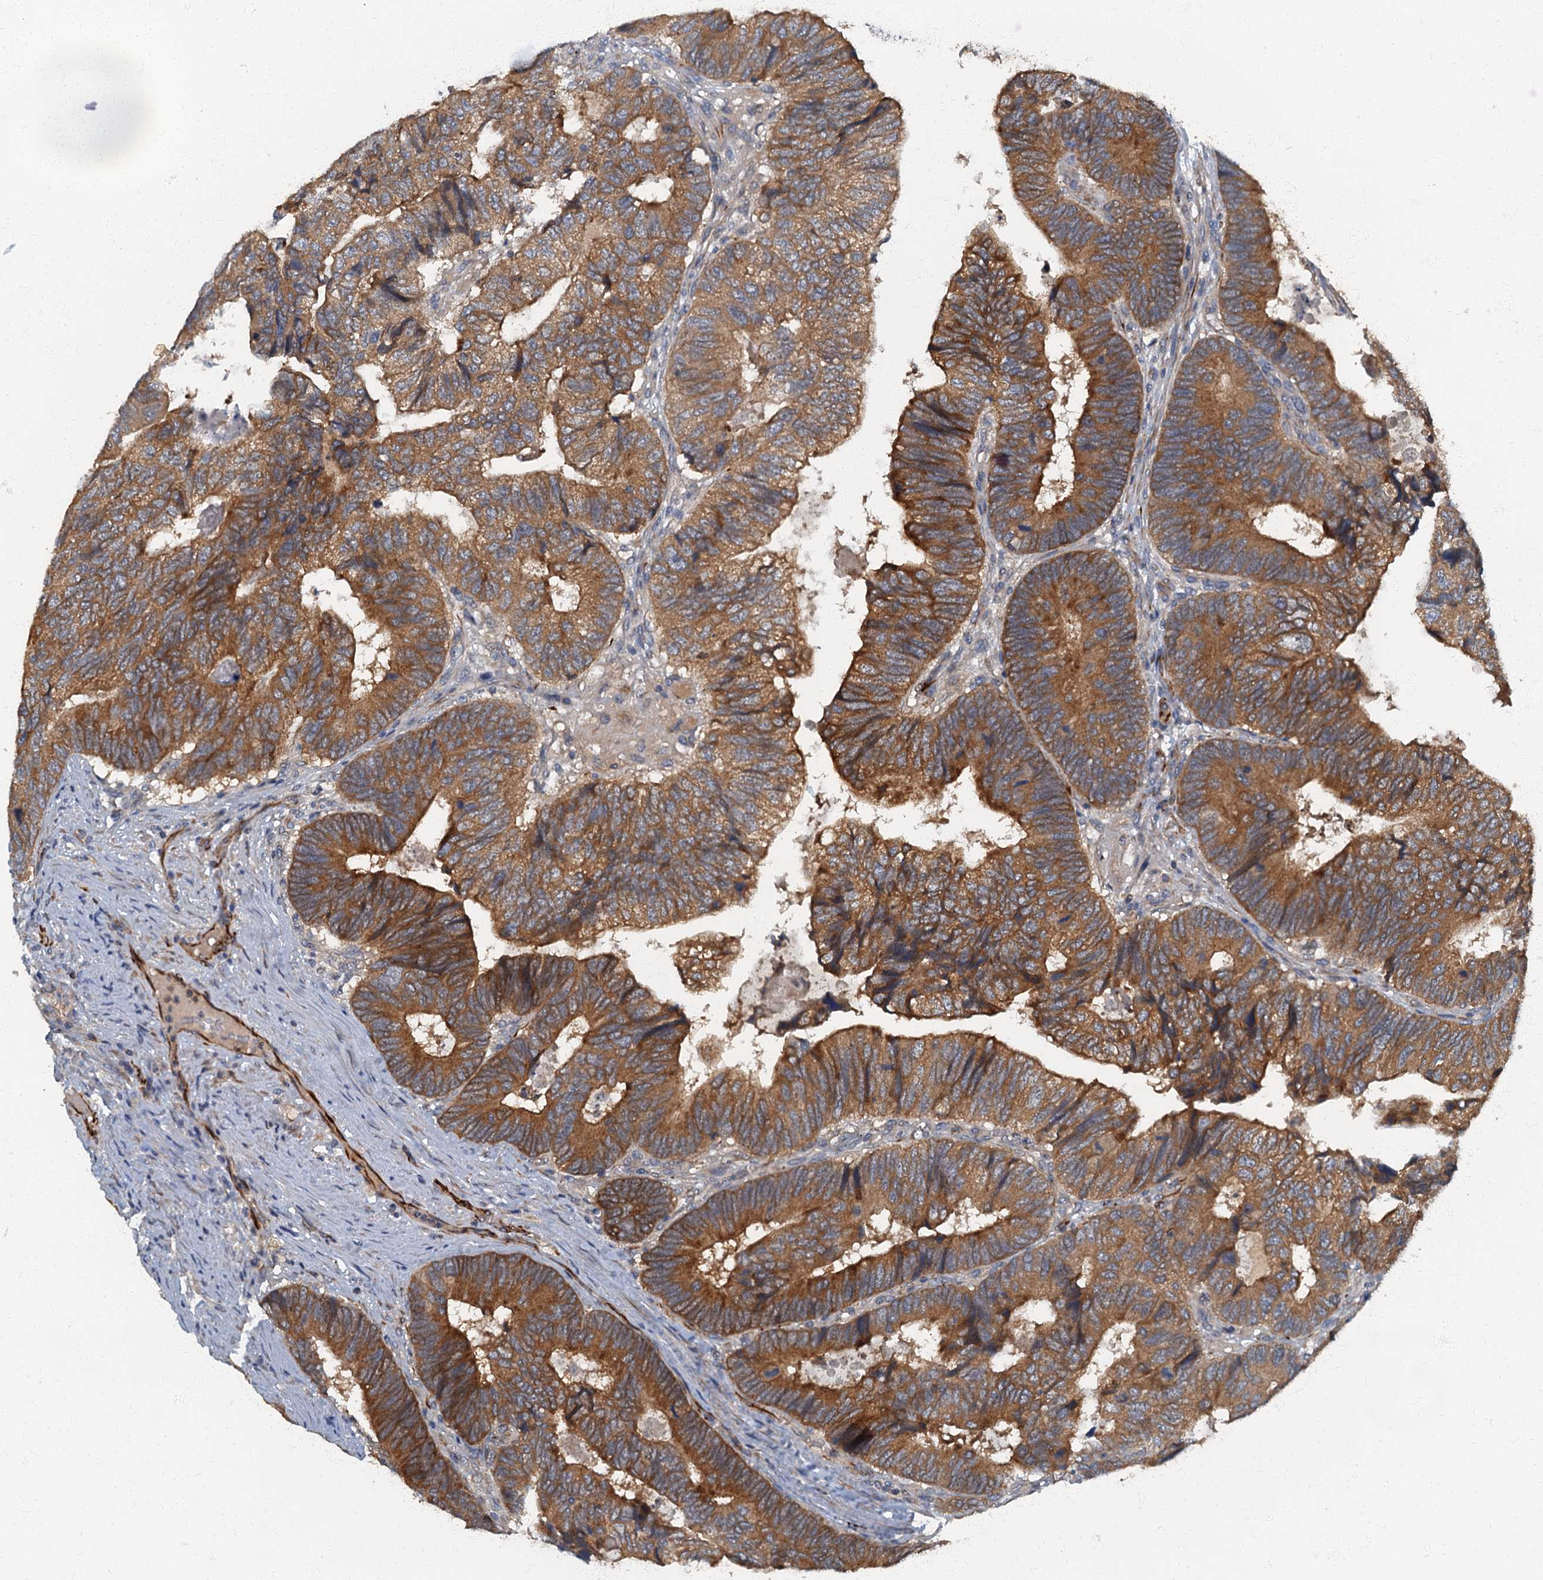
{"staining": {"intensity": "moderate", "quantity": ">75%", "location": "cytoplasmic/membranous"}, "tissue": "colorectal cancer", "cell_type": "Tumor cells", "image_type": "cancer", "snomed": [{"axis": "morphology", "description": "Adenocarcinoma, NOS"}, {"axis": "topography", "description": "Colon"}], "caption": "Immunohistochemical staining of colorectal cancer (adenocarcinoma) reveals moderate cytoplasmic/membranous protein positivity in approximately >75% of tumor cells. The staining was performed using DAB (3,3'-diaminobenzidine) to visualize the protein expression in brown, while the nuclei were stained in blue with hematoxylin (Magnification: 20x).", "gene": "ARL11", "patient": {"sex": "female", "age": 67}}